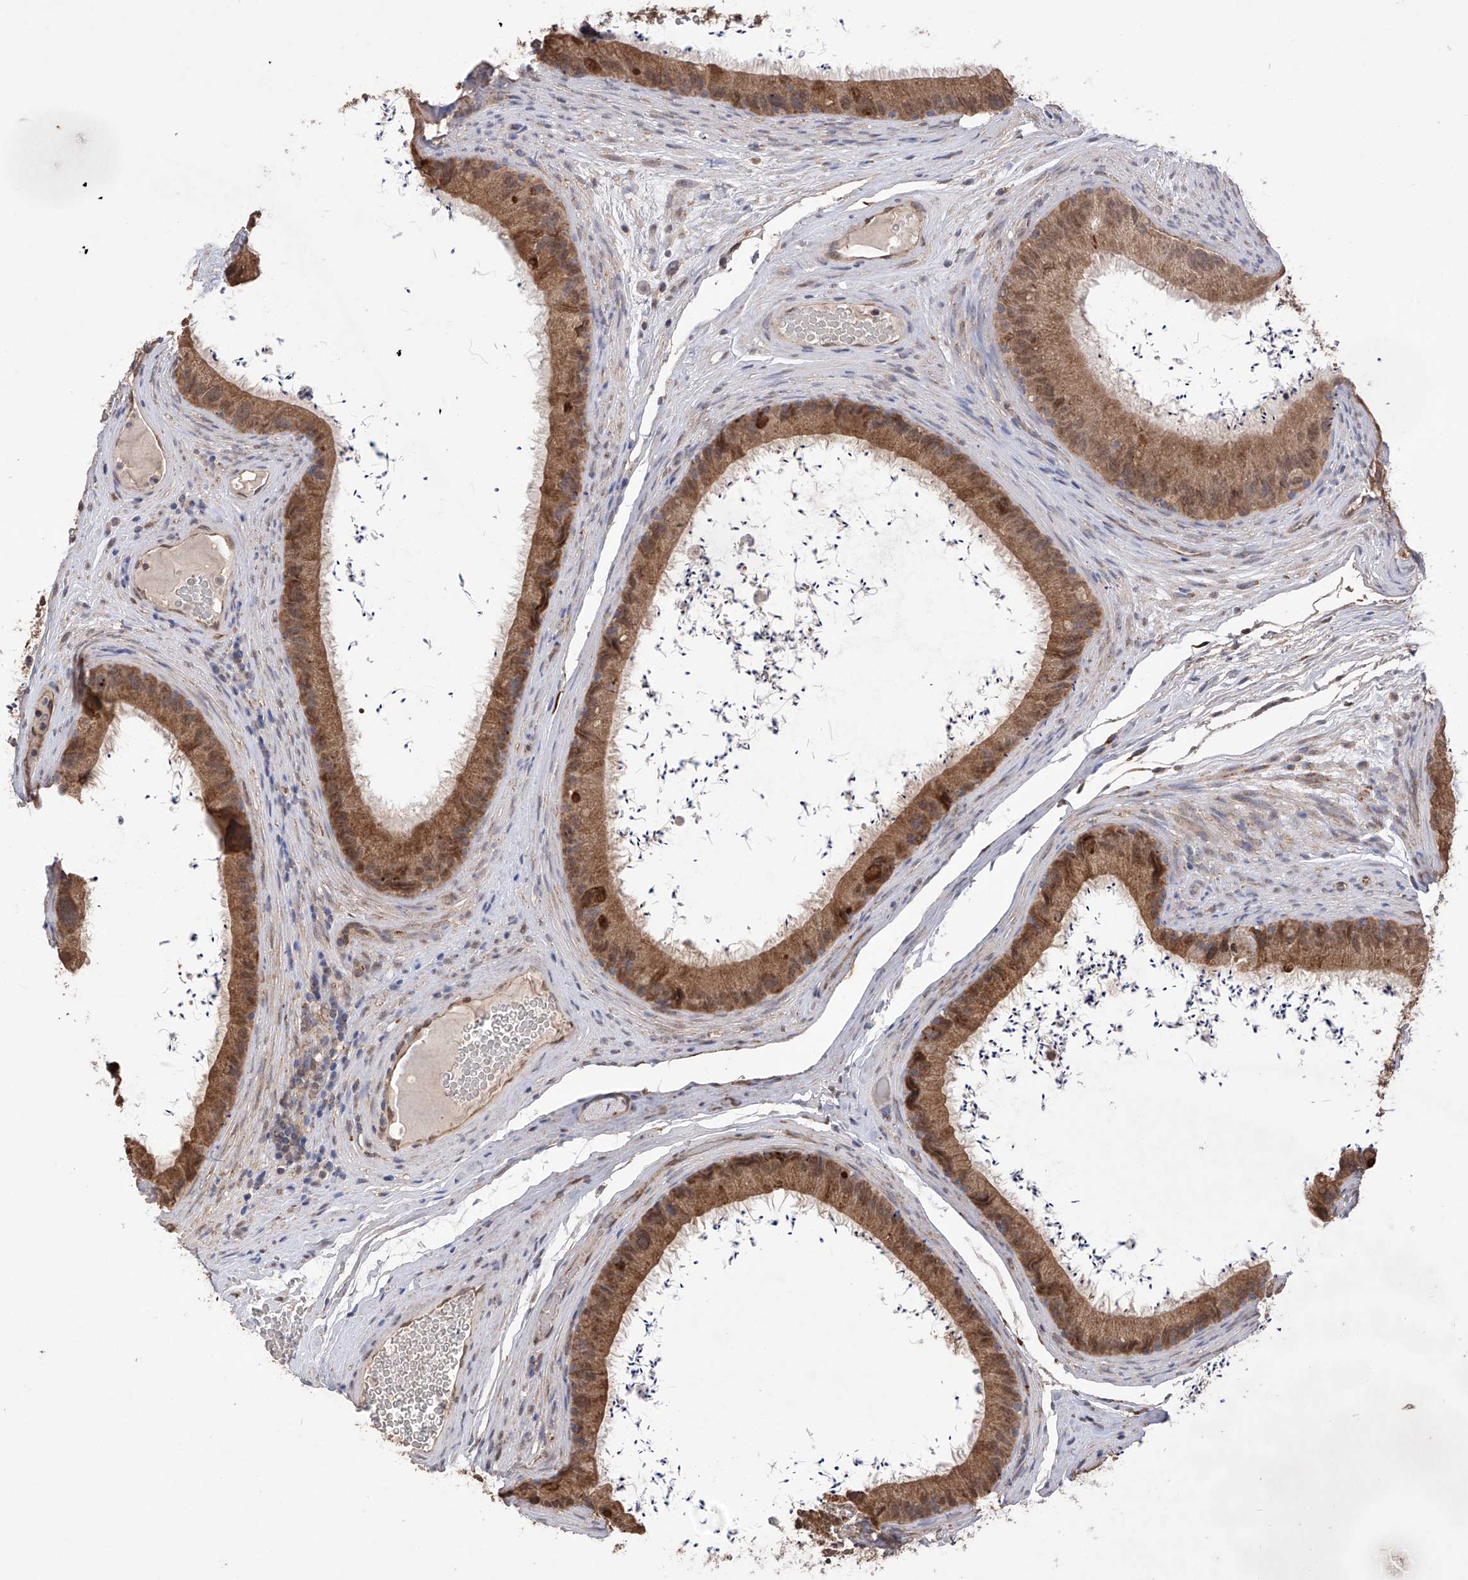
{"staining": {"intensity": "moderate", "quantity": ">75%", "location": "cytoplasmic/membranous,nuclear"}, "tissue": "epididymis", "cell_type": "Glandular cells", "image_type": "normal", "snomed": [{"axis": "morphology", "description": "Normal tissue, NOS"}, {"axis": "topography", "description": "Epididymis, spermatic cord, NOS"}], "caption": "High-magnification brightfield microscopy of benign epididymis stained with DAB (brown) and counterstained with hematoxylin (blue). glandular cells exhibit moderate cytoplasmic/membranous,nuclear staining is identified in approximately>75% of cells. (DAB = brown stain, brightfield microscopy at high magnification).", "gene": "SDHAF4", "patient": {"sex": "male", "age": 50}}